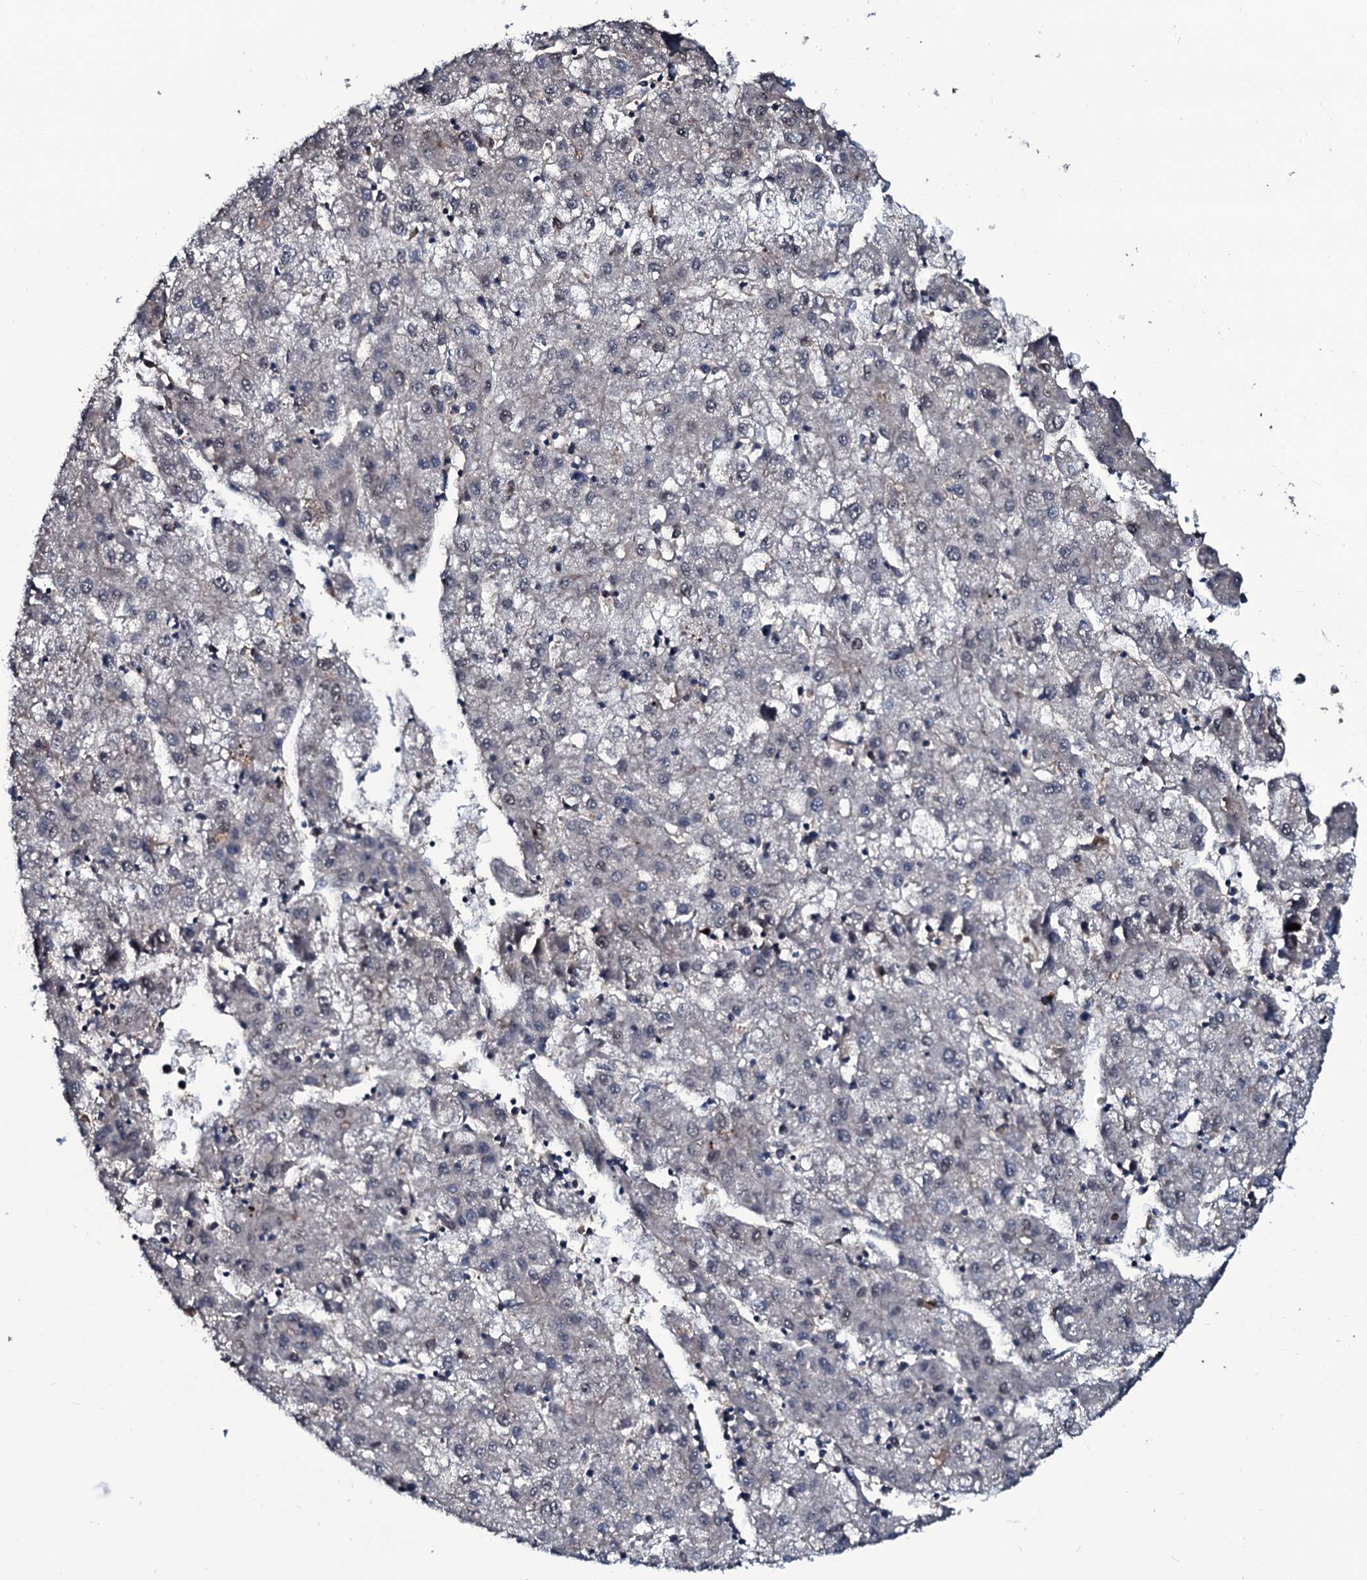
{"staining": {"intensity": "negative", "quantity": "none", "location": "none"}, "tissue": "liver cancer", "cell_type": "Tumor cells", "image_type": "cancer", "snomed": [{"axis": "morphology", "description": "Carcinoma, Hepatocellular, NOS"}, {"axis": "topography", "description": "Liver"}], "caption": "DAB (3,3'-diaminobenzidine) immunohistochemical staining of human hepatocellular carcinoma (liver) shows no significant positivity in tumor cells.", "gene": "LYG2", "patient": {"sex": "male", "age": 72}}